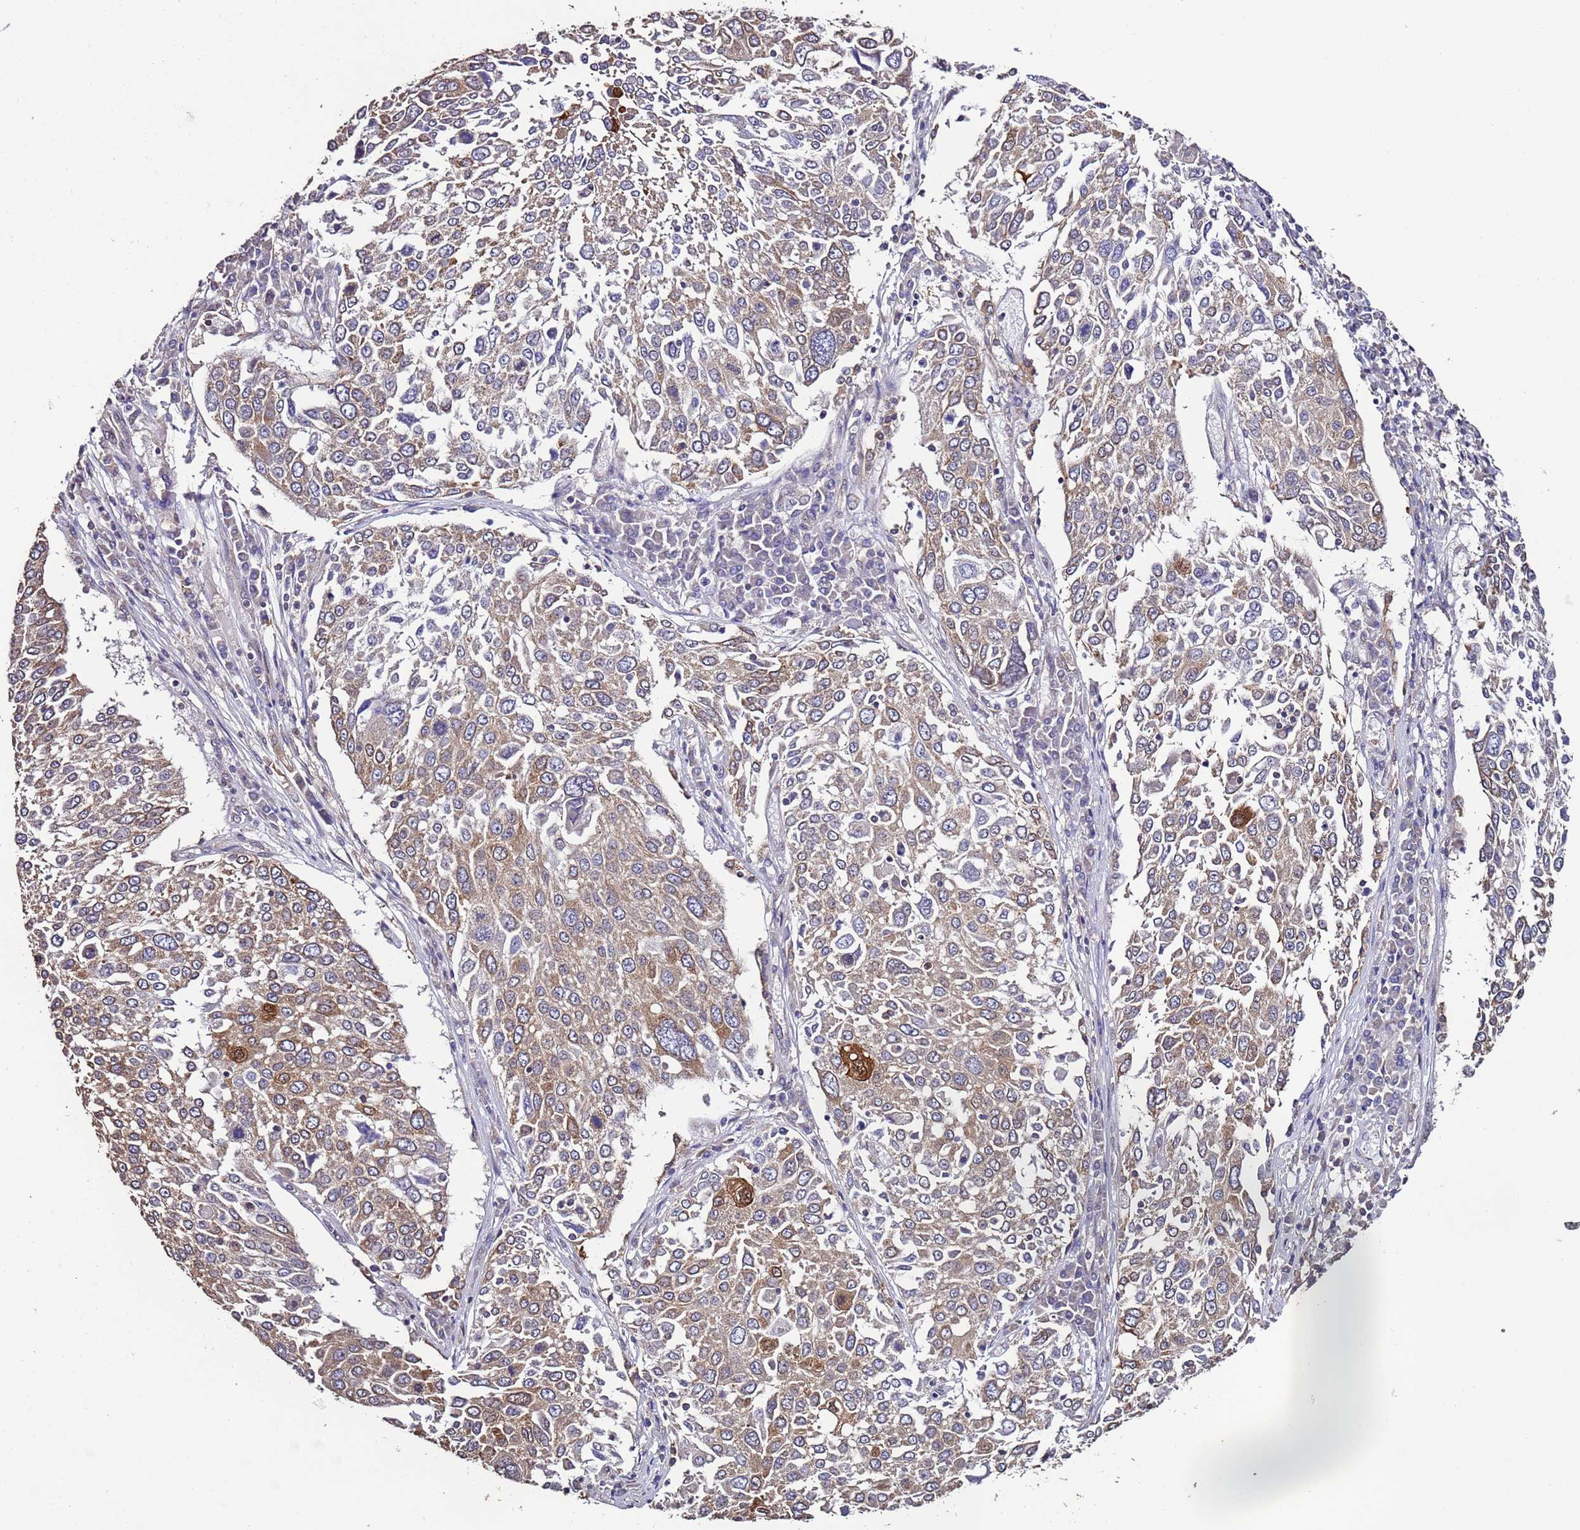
{"staining": {"intensity": "weak", "quantity": ">75%", "location": "cytoplasmic/membranous,nuclear"}, "tissue": "lung cancer", "cell_type": "Tumor cells", "image_type": "cancer", "snomed": [{"axis": "morphology", "description": "Squamous cell carcinoma, NOS"}, {"axis": "topography", "description": "Lung"}], "caption": "Lung cancer tissue exhibits weak cytoplasmic/membranous and nuclear positivity in about >75% of tumor cells", "gene": "SLC41A3", "patient": {"sex": "male", "age": 65}}